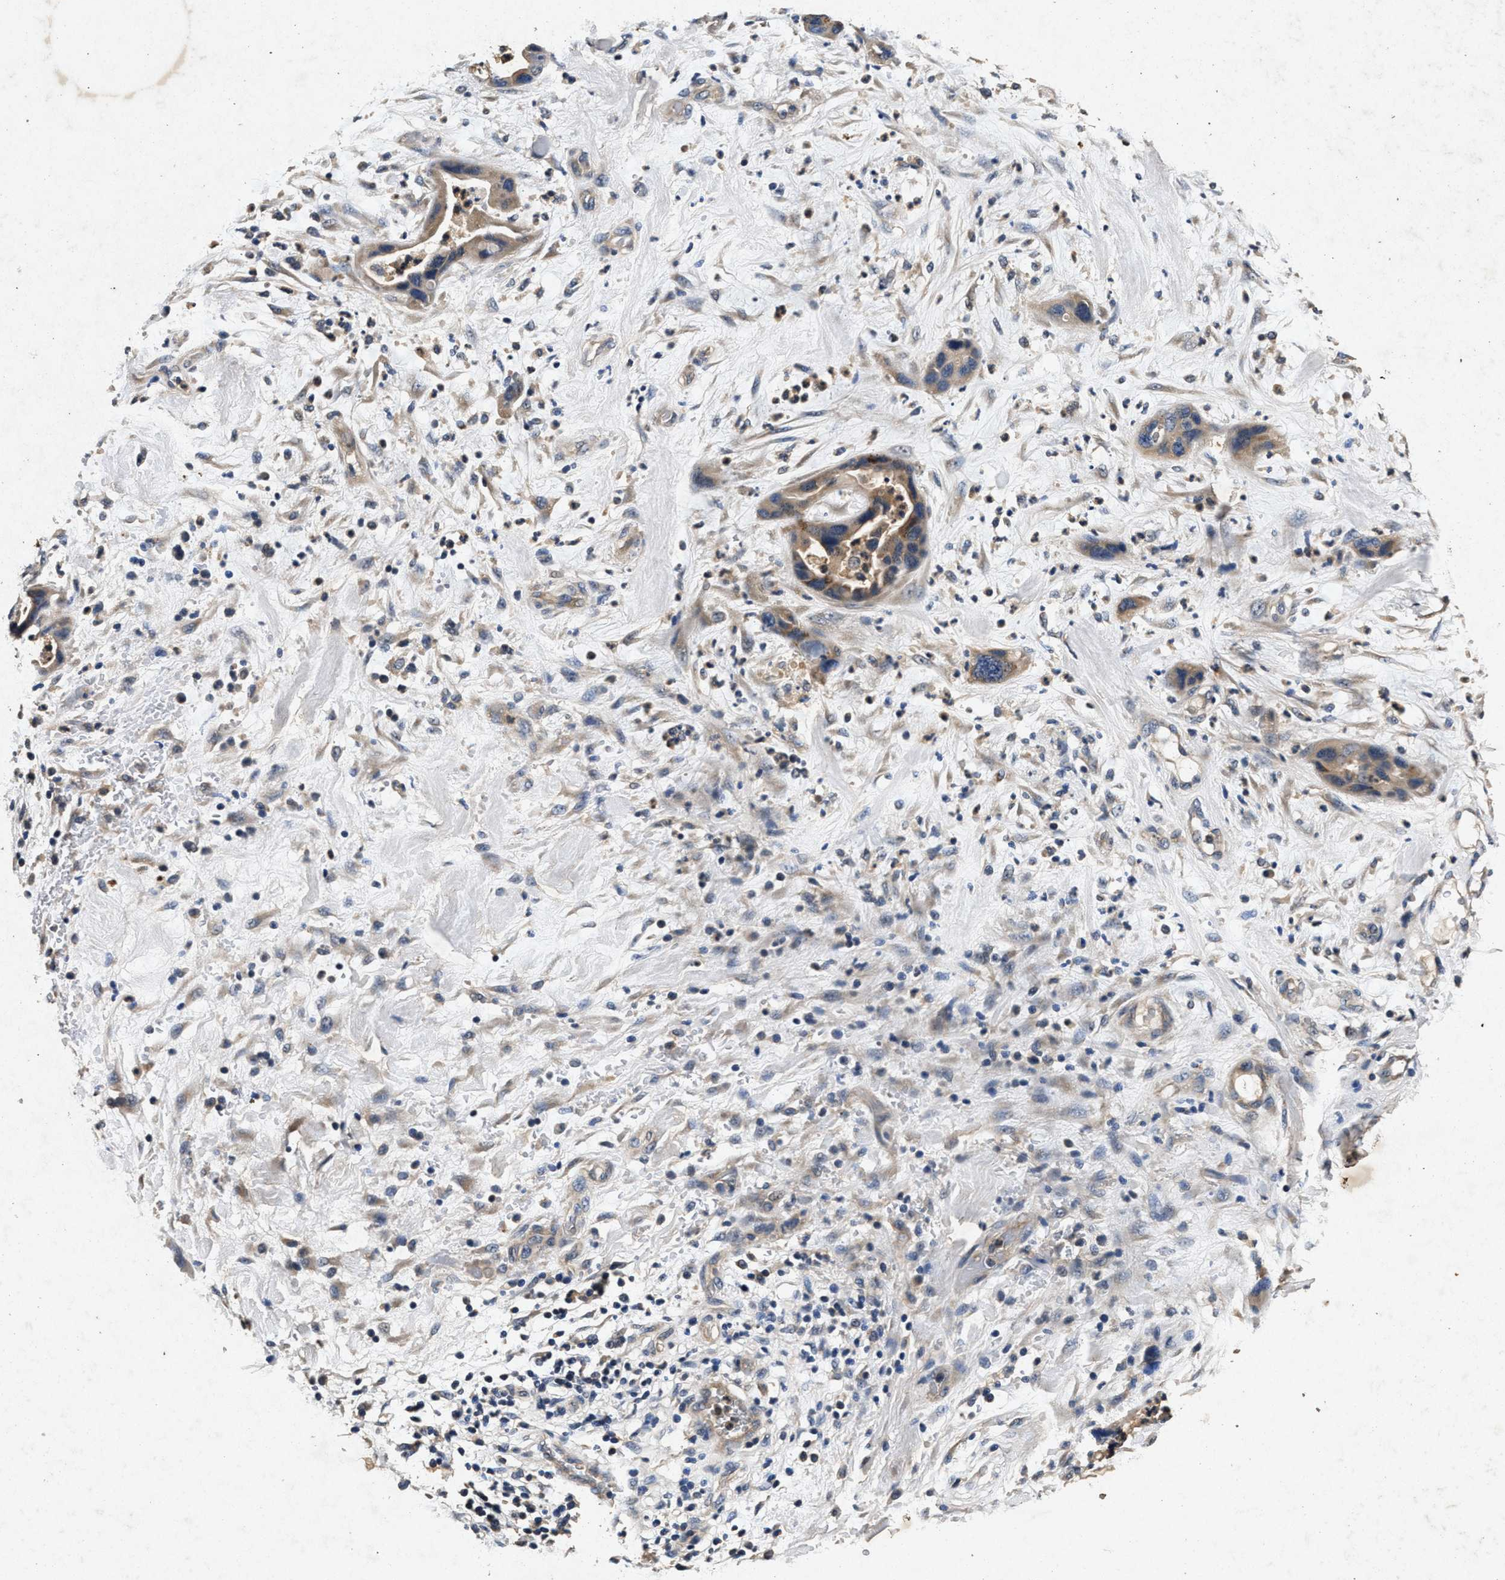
{"staining": {"intensity": "weak", "quantity": "<25%", "location": "cytoplasmic/membranous"}, "tissue": "pancreatic cancer", "cell_type": "Tumor cells", "image_type": "cancer", "snomed": [{"axis": "morphology", "description": "Adenocarcinoma, NOS"}, {"axis": "topography", "description": "Pancreas"}], "caption": "An immunohistochemistry (IHC) photomicrograph of pancreatic adenocarcinoma is shown. There is no staining in tumor cells of pancreatic adenocarcinoma. Brightfield microscopy of IHC stained with DAB (brown) and hematoxylin (blue), captured at high magnification.", "gene": "PPP1CC", "patient": {"sex": "female", "age": 71}}